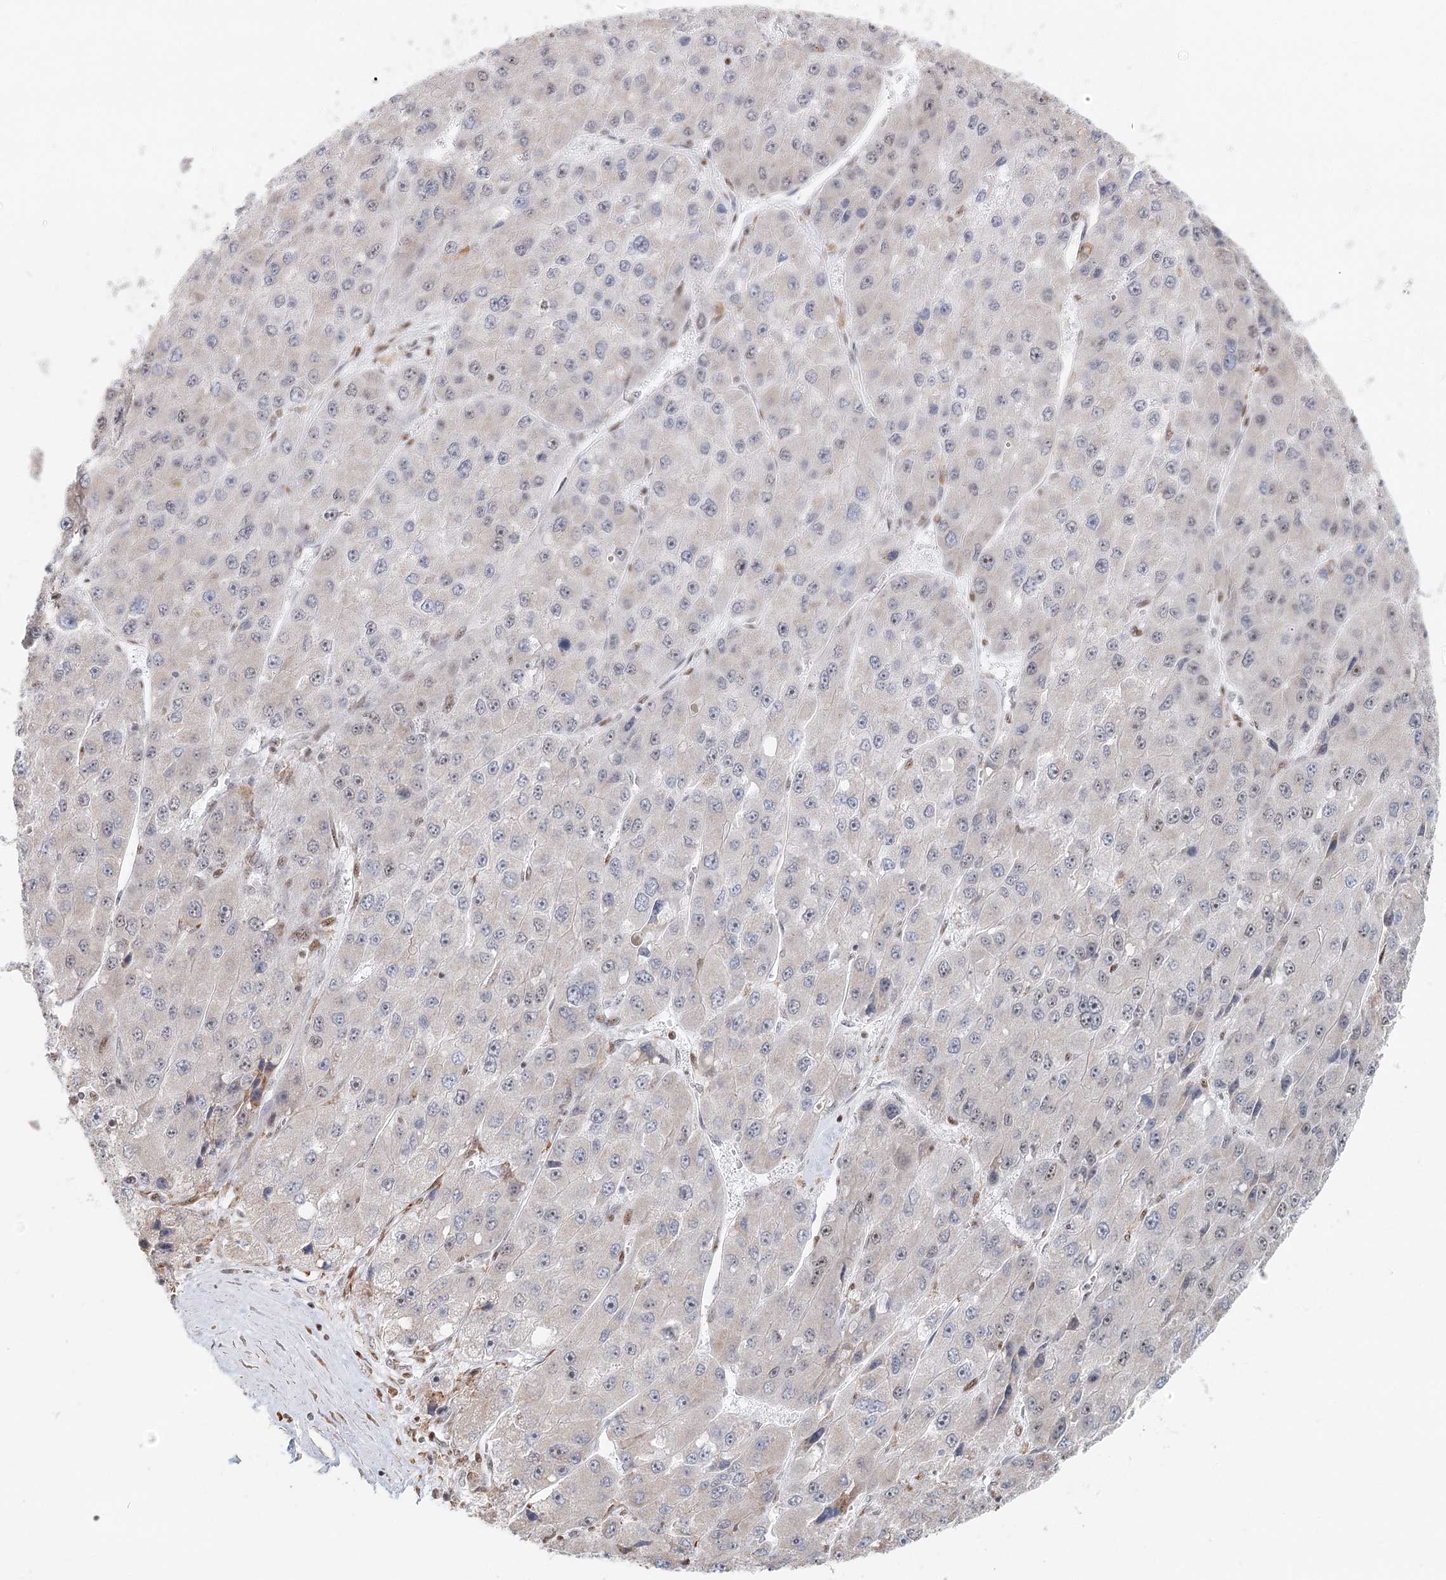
{"staining": {"intensity": "negative", "quantity": "none", "location": "none"}, "tissue": "liver cancer", "cell_type": "Tumor cells", "image_type": "cancer", "snomed": [{"axis": "morphology", "description": "Carcinoma, Hepatocellular, NOS"}, {"axis": "topography", "description": "Liver"}], "caption": "The image demonstrates no significant positivity in tumor cells of liver cancer (hepatocellular carcinoma).", "gene": "BNIP5", "patient": {"sex": "female", "age": 73}}